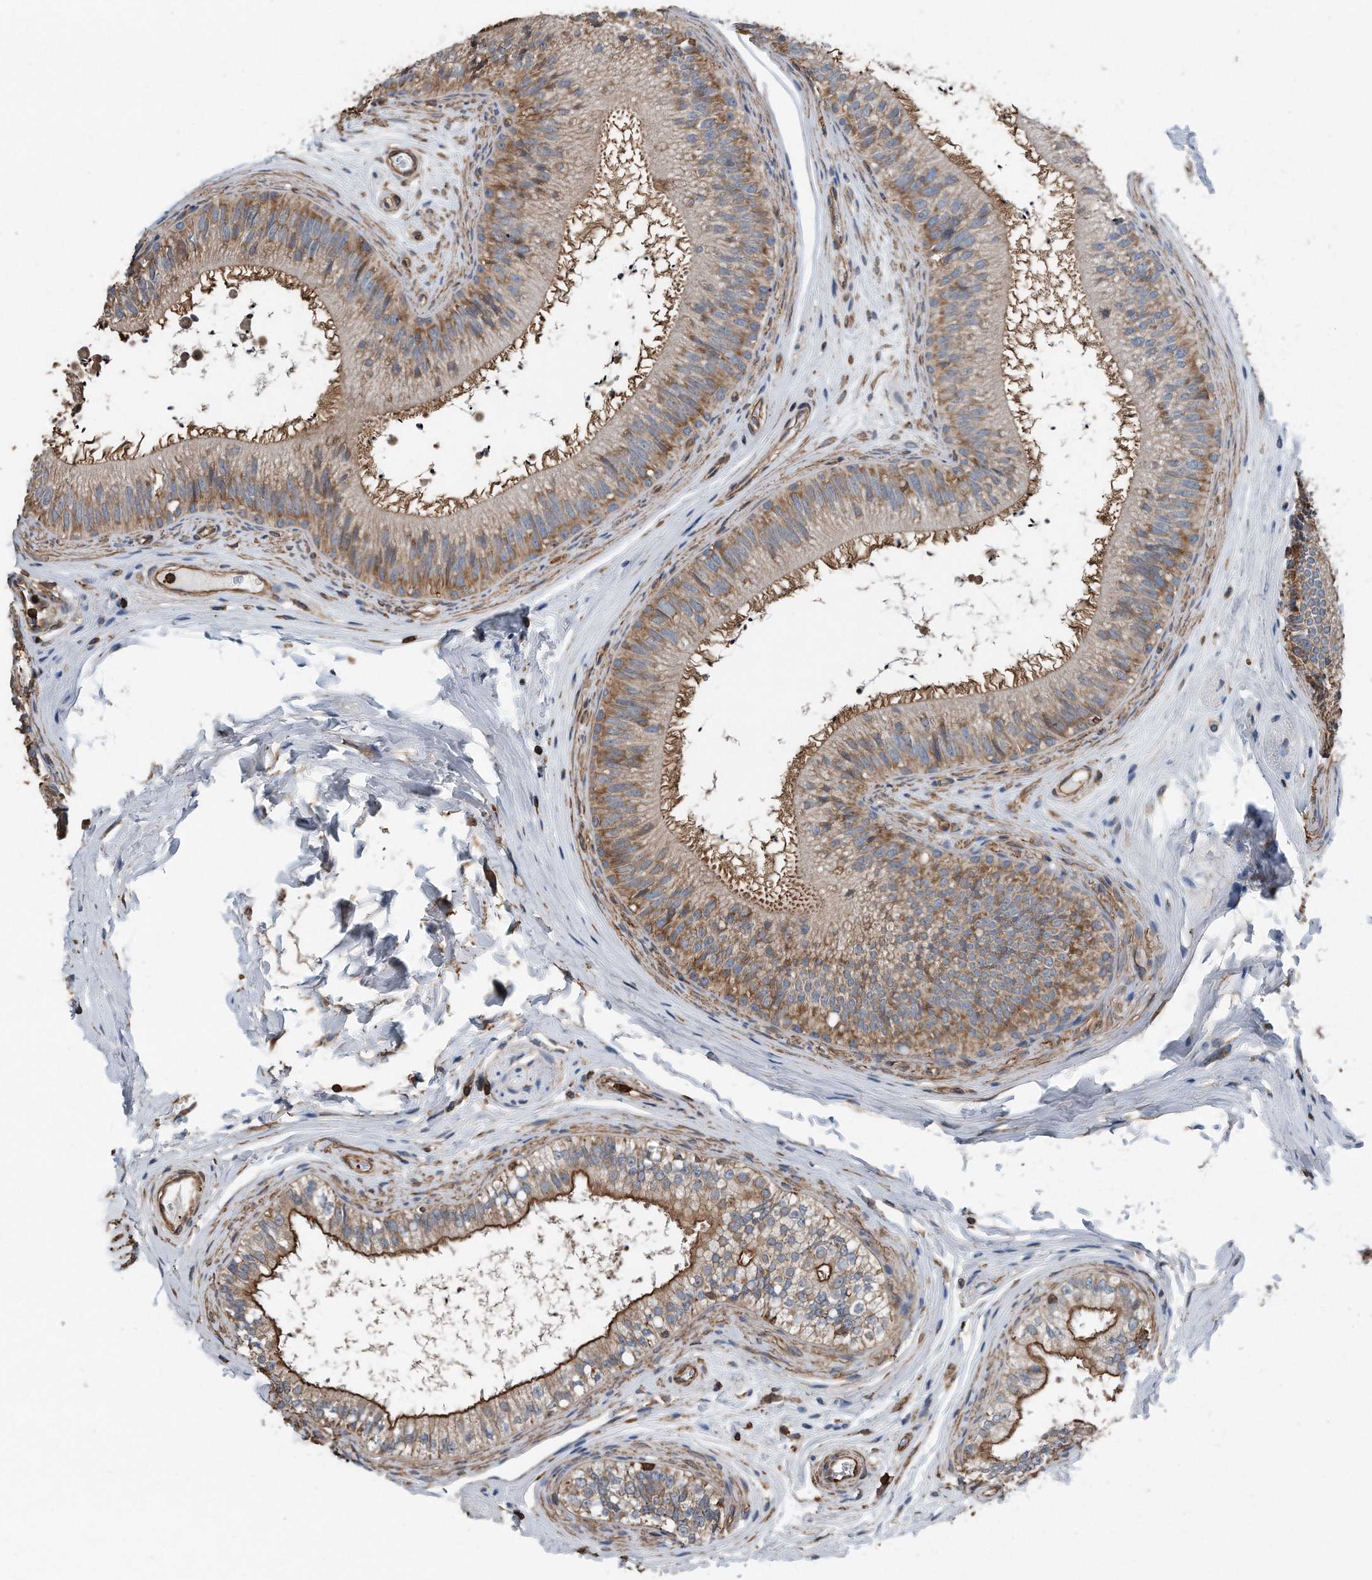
{"staining": {"intensity": "strong", "quantity": "<25%", "location": "cytoplasmic/membranous"}, "tissue": "epididymis", "cell_type": "Glandular cells", "image_type": "normal", "snomed": [{"axis": "morphology", "description": "Normal tissue, NOS"}, {"axis": "topography", "description": "Epididymis"}], "caption": "Immunohistochemical staining of normal epididymis exhibits <25% levels of strong cytoplasmic/membranous protein staining in about <25% of glandular cells.", "gene": "RSPO3", "patient": {"sex": "male", "age": 29}}